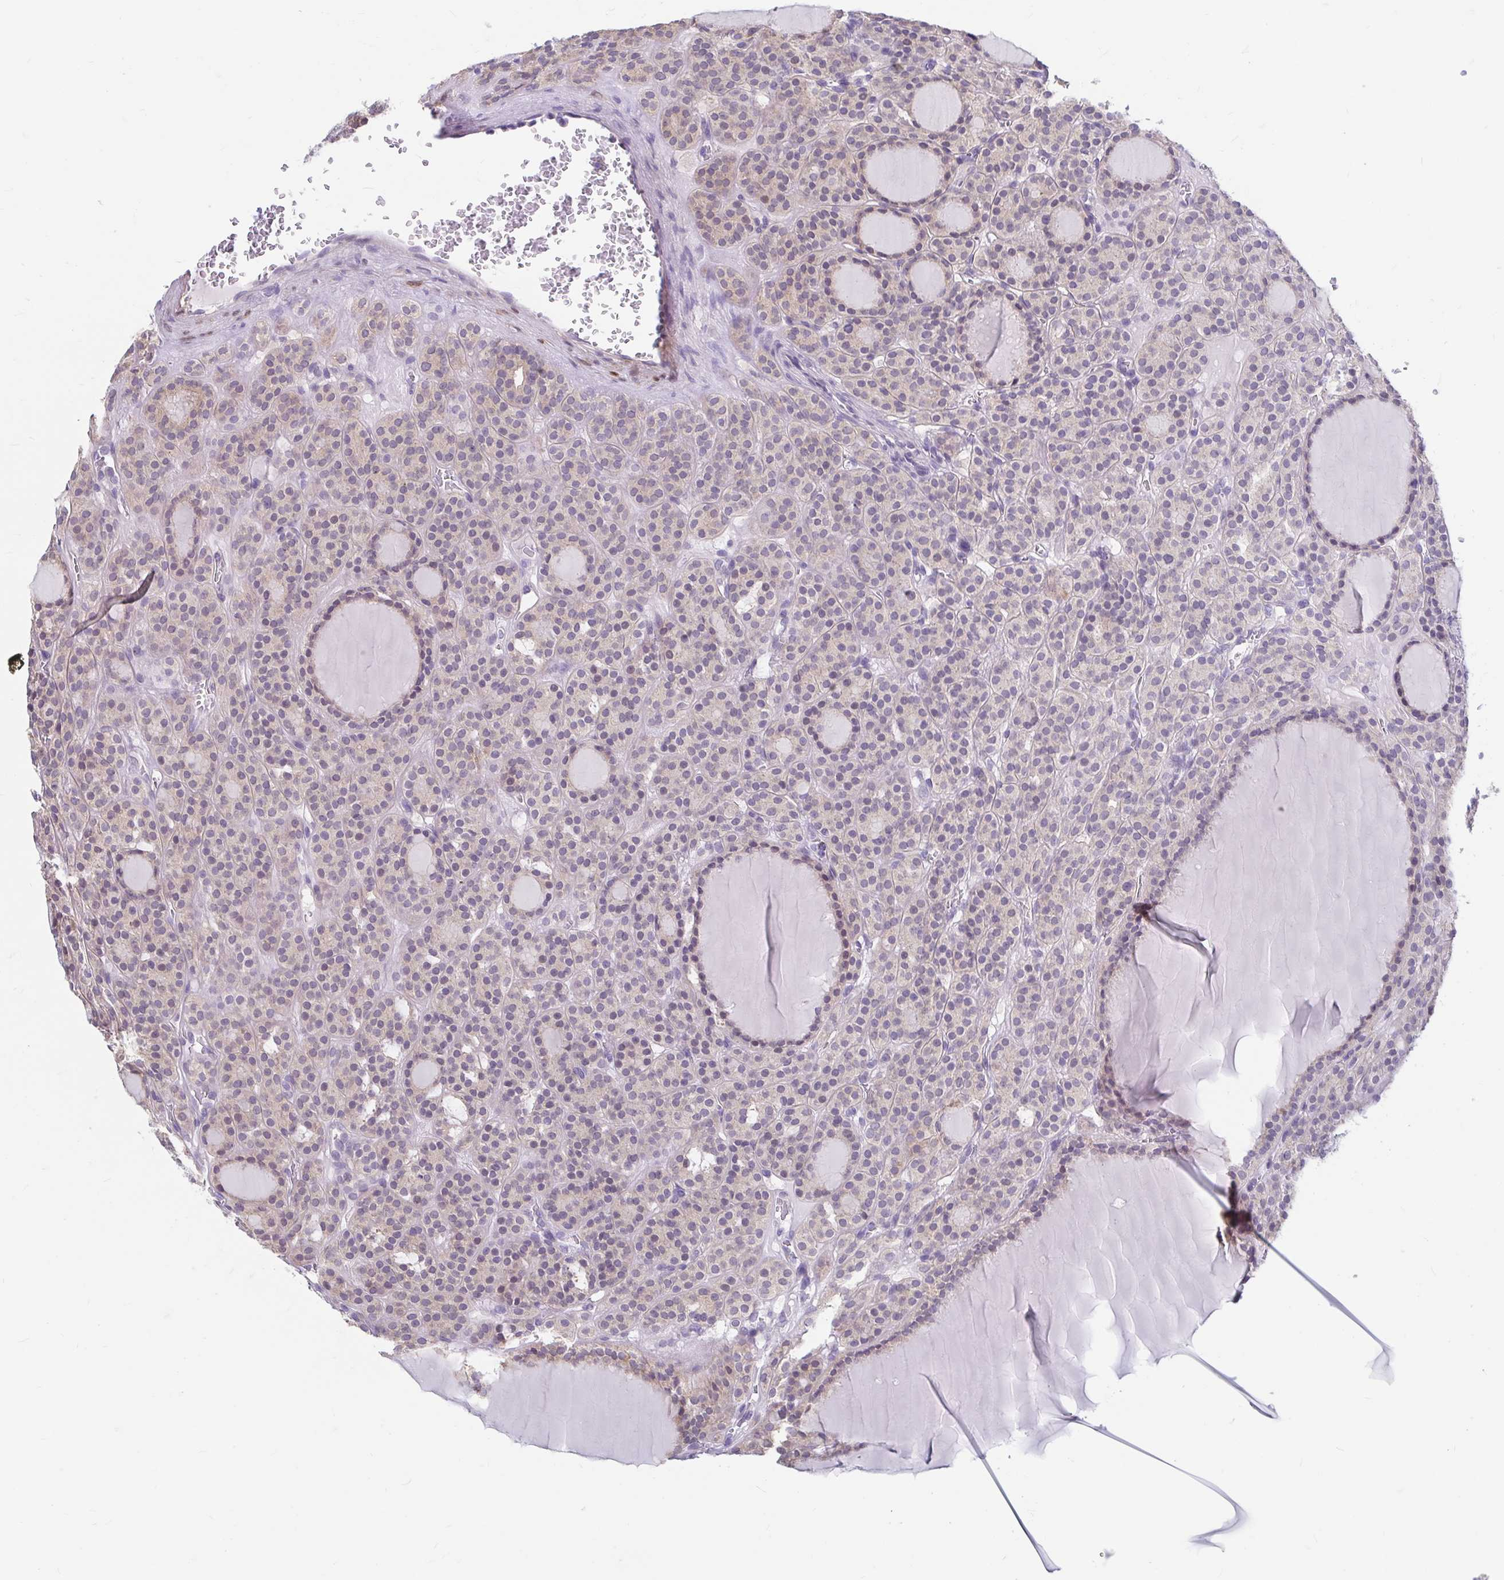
{"staining": {"intensity": "weak", "quantity": "<25%", "location": "nuclear"}, "tissue": "thyroid cancer", "cell_type": "Tumor cells", "image_type": "cancer", "snomed": [{"axis": "morphology", "description": "Follicular adenoma carcinoma, NOS"}, {"axis": "topography", "description": "Thyroid gland"}], "caption": "DAB immunohistochemical staining of thyroid cancer (follicular adenoma carcinoma) displays no significant staining in tumor cells. (DAB immunohistochemistry (IHC), high magnification).", "gene": "ADH1A", "patient": {"sex": "female", "age": 63}}